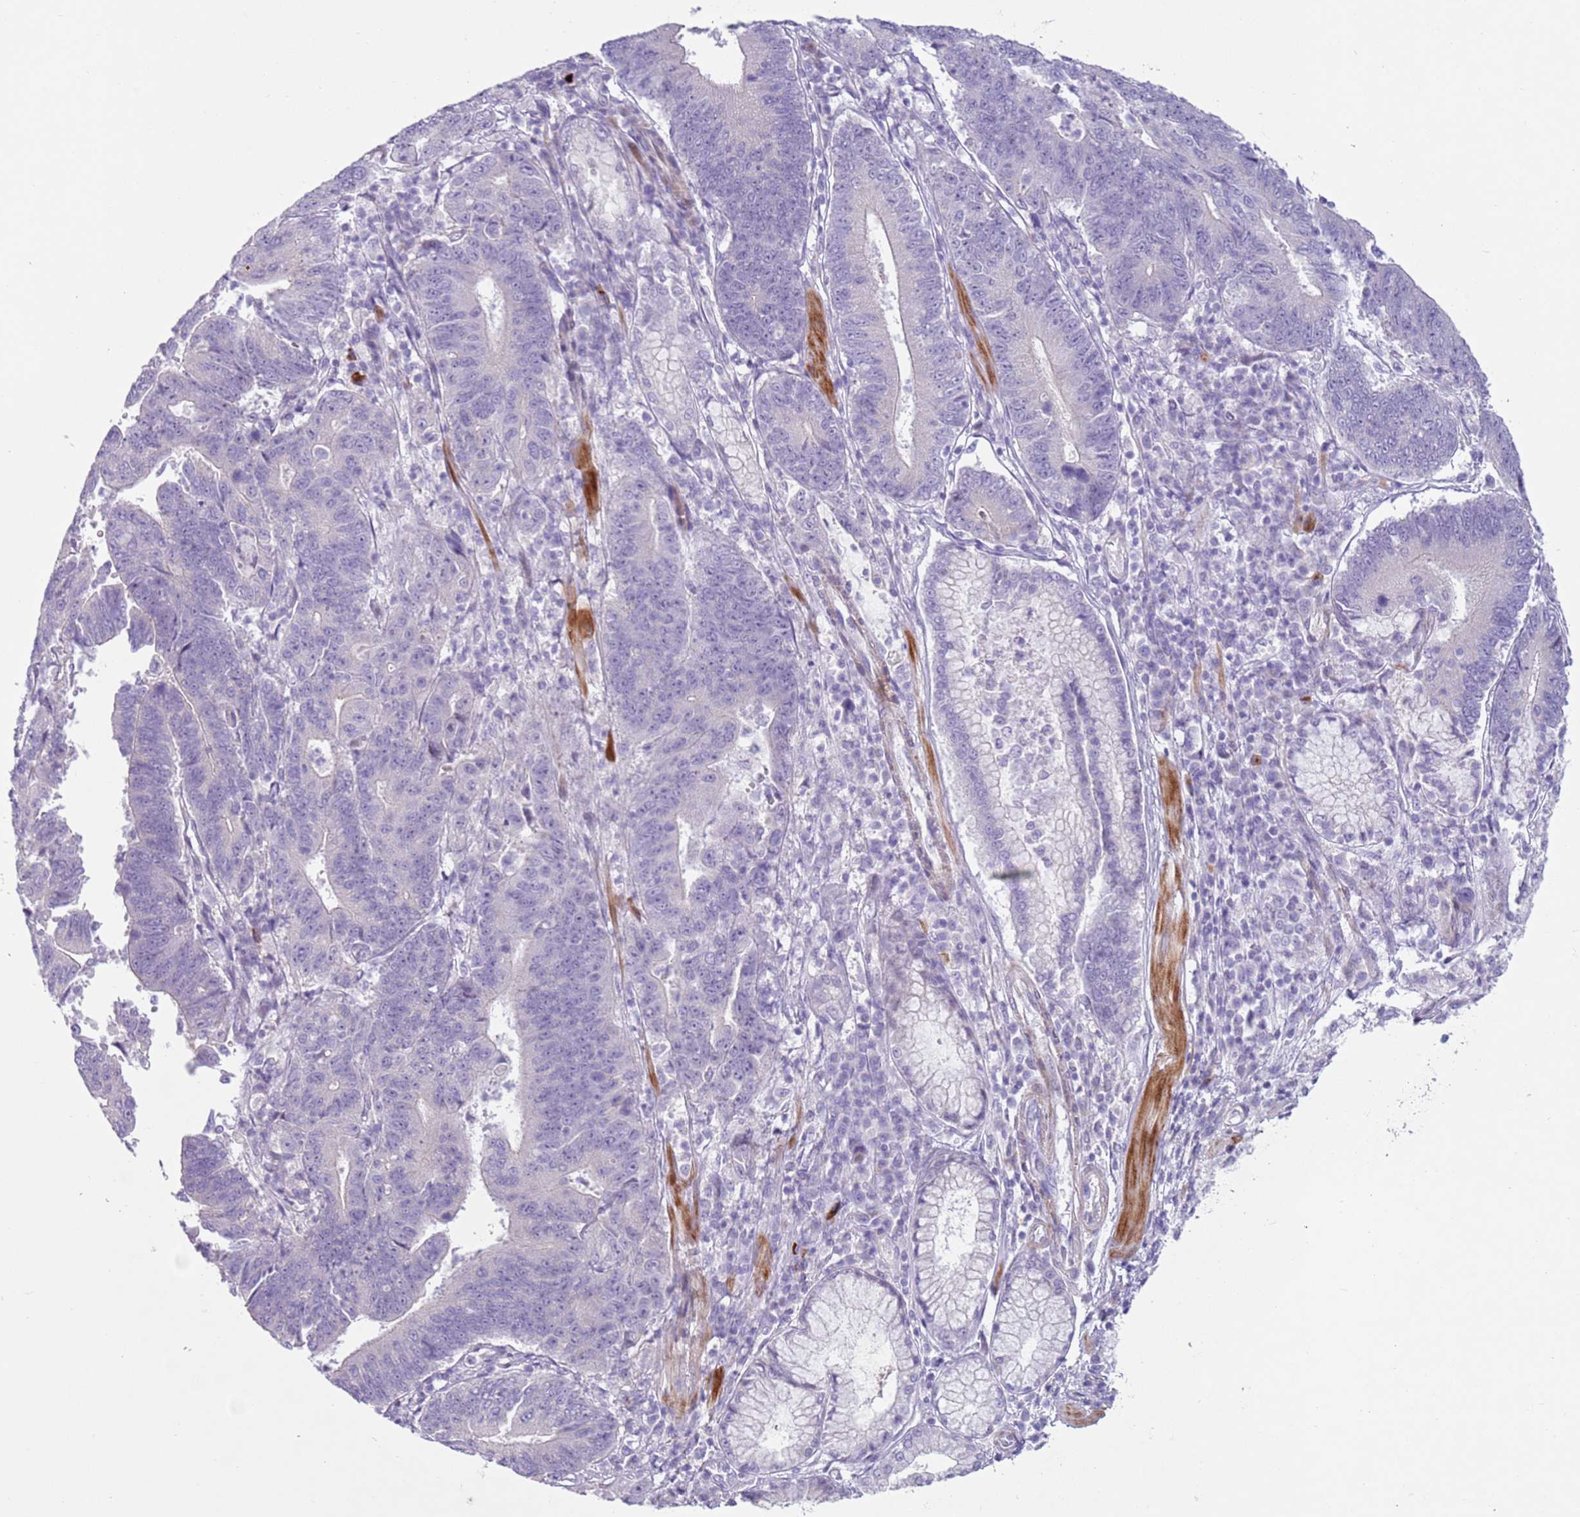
{"staining": {"intensity": "negative", "quantity": "none", "location": "none"}, "tissue": "stomach cancer", "cell_type": "Tumor cells", "image_type": "cancer", "snomed": [{"axis": "morphology", "description": "Adenocarcinoma, NOS"}, {"axis": "topography", "description": "Stomach"}], "caption": "Immunohistochemical staining of stomach cancer (adenocarcinoma) demonstrates no significant expression in tumor cells. The staining was performed using DAB (3,3'-diaminobenzidine) to visualize the protein expression in brown, while the nuclei were stained in blue with hematoxylin (Magnification: 20x).", "gene": "ZNF239", "patient": {"sex": "male", "age": 59}}